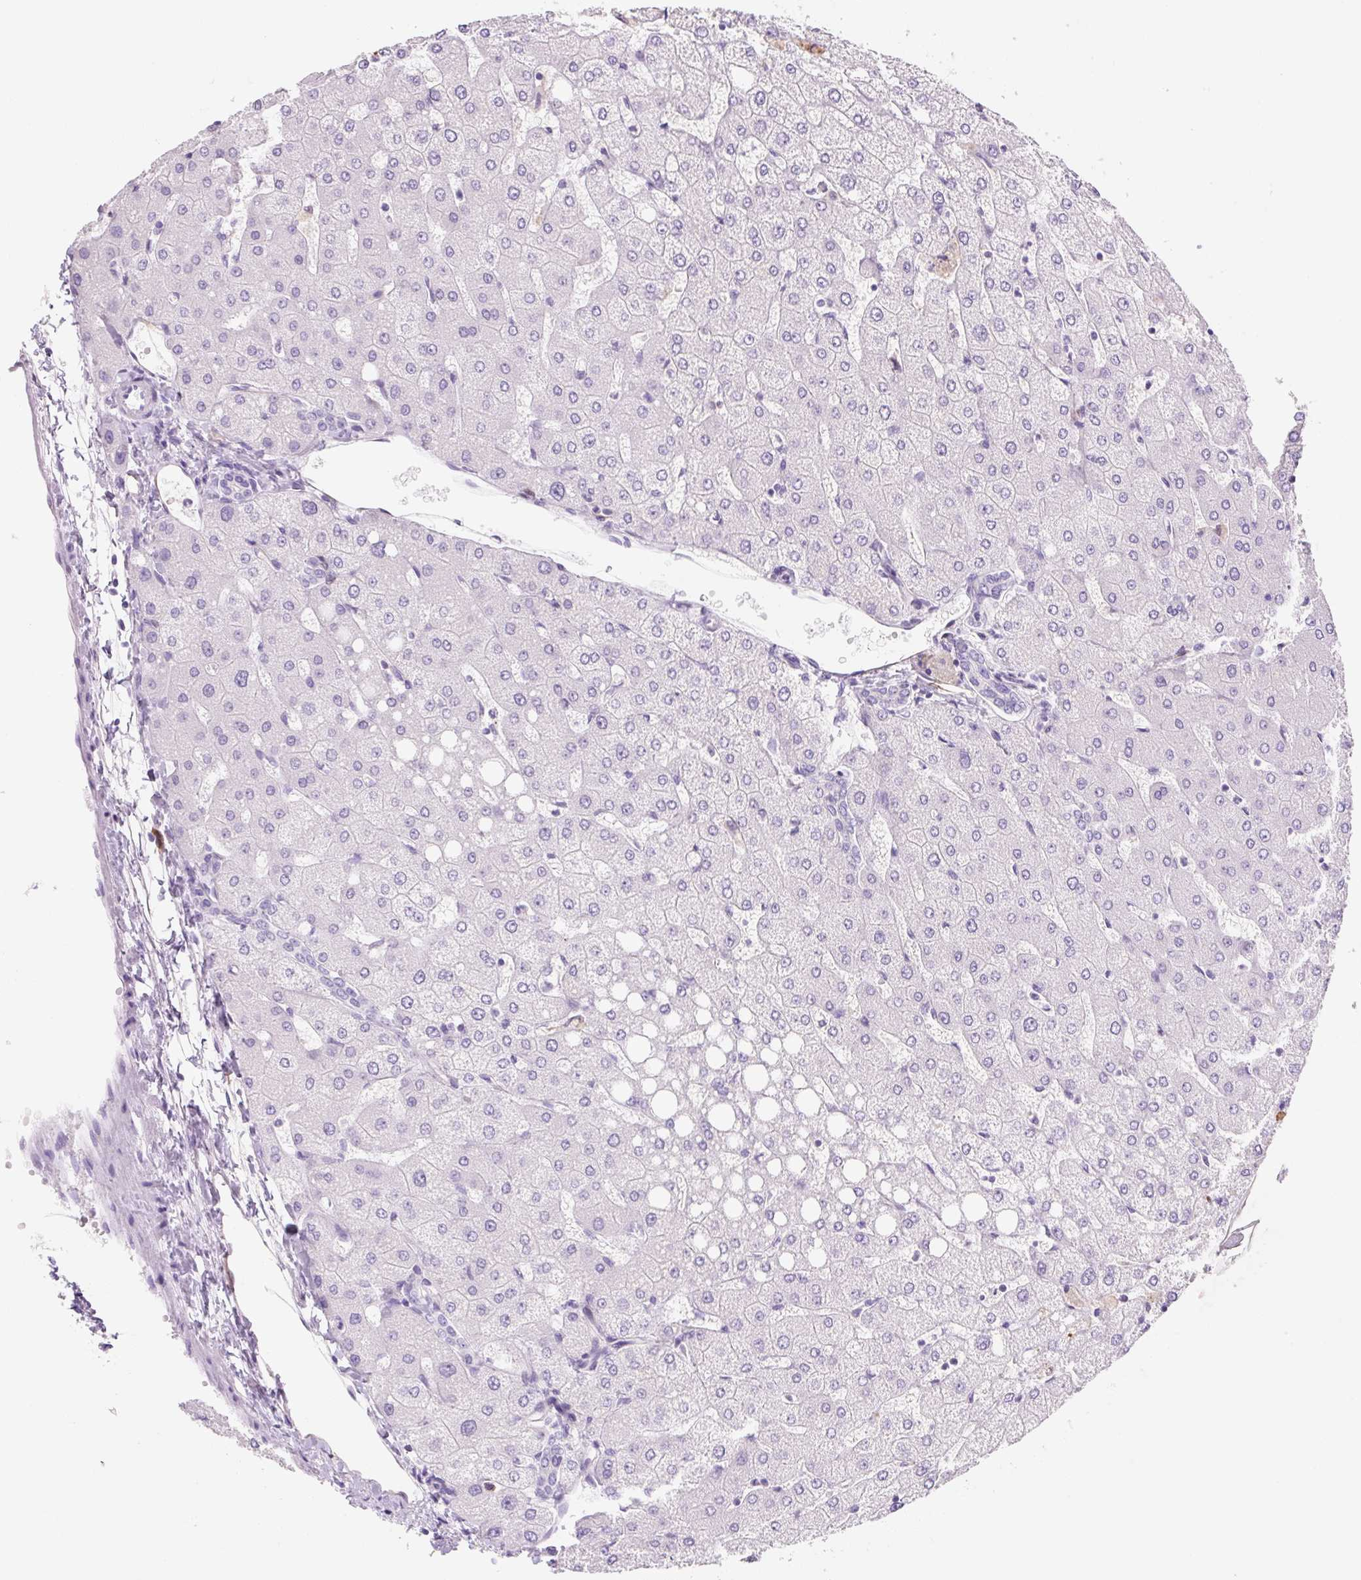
{"staining": {"intensity": "negative", "quantity": "none", "location": "none"}, "tissue": "liver", "cell_type": "Cholangiocytes", "image_type": "normal", "snomed": [{"axis": "morphology", "description": "Normal tissue, NOS"}, {"axis": "topography", "description": "Liver"}], "caption": "This photomicrograph is of normal liver stained with IHC to label a protein in brown with the nuclei are counter-stained blue. There is no expression in cholangiocytes.", "gene": "FABP5", "patient": {"sex": "female", "age": 54}}